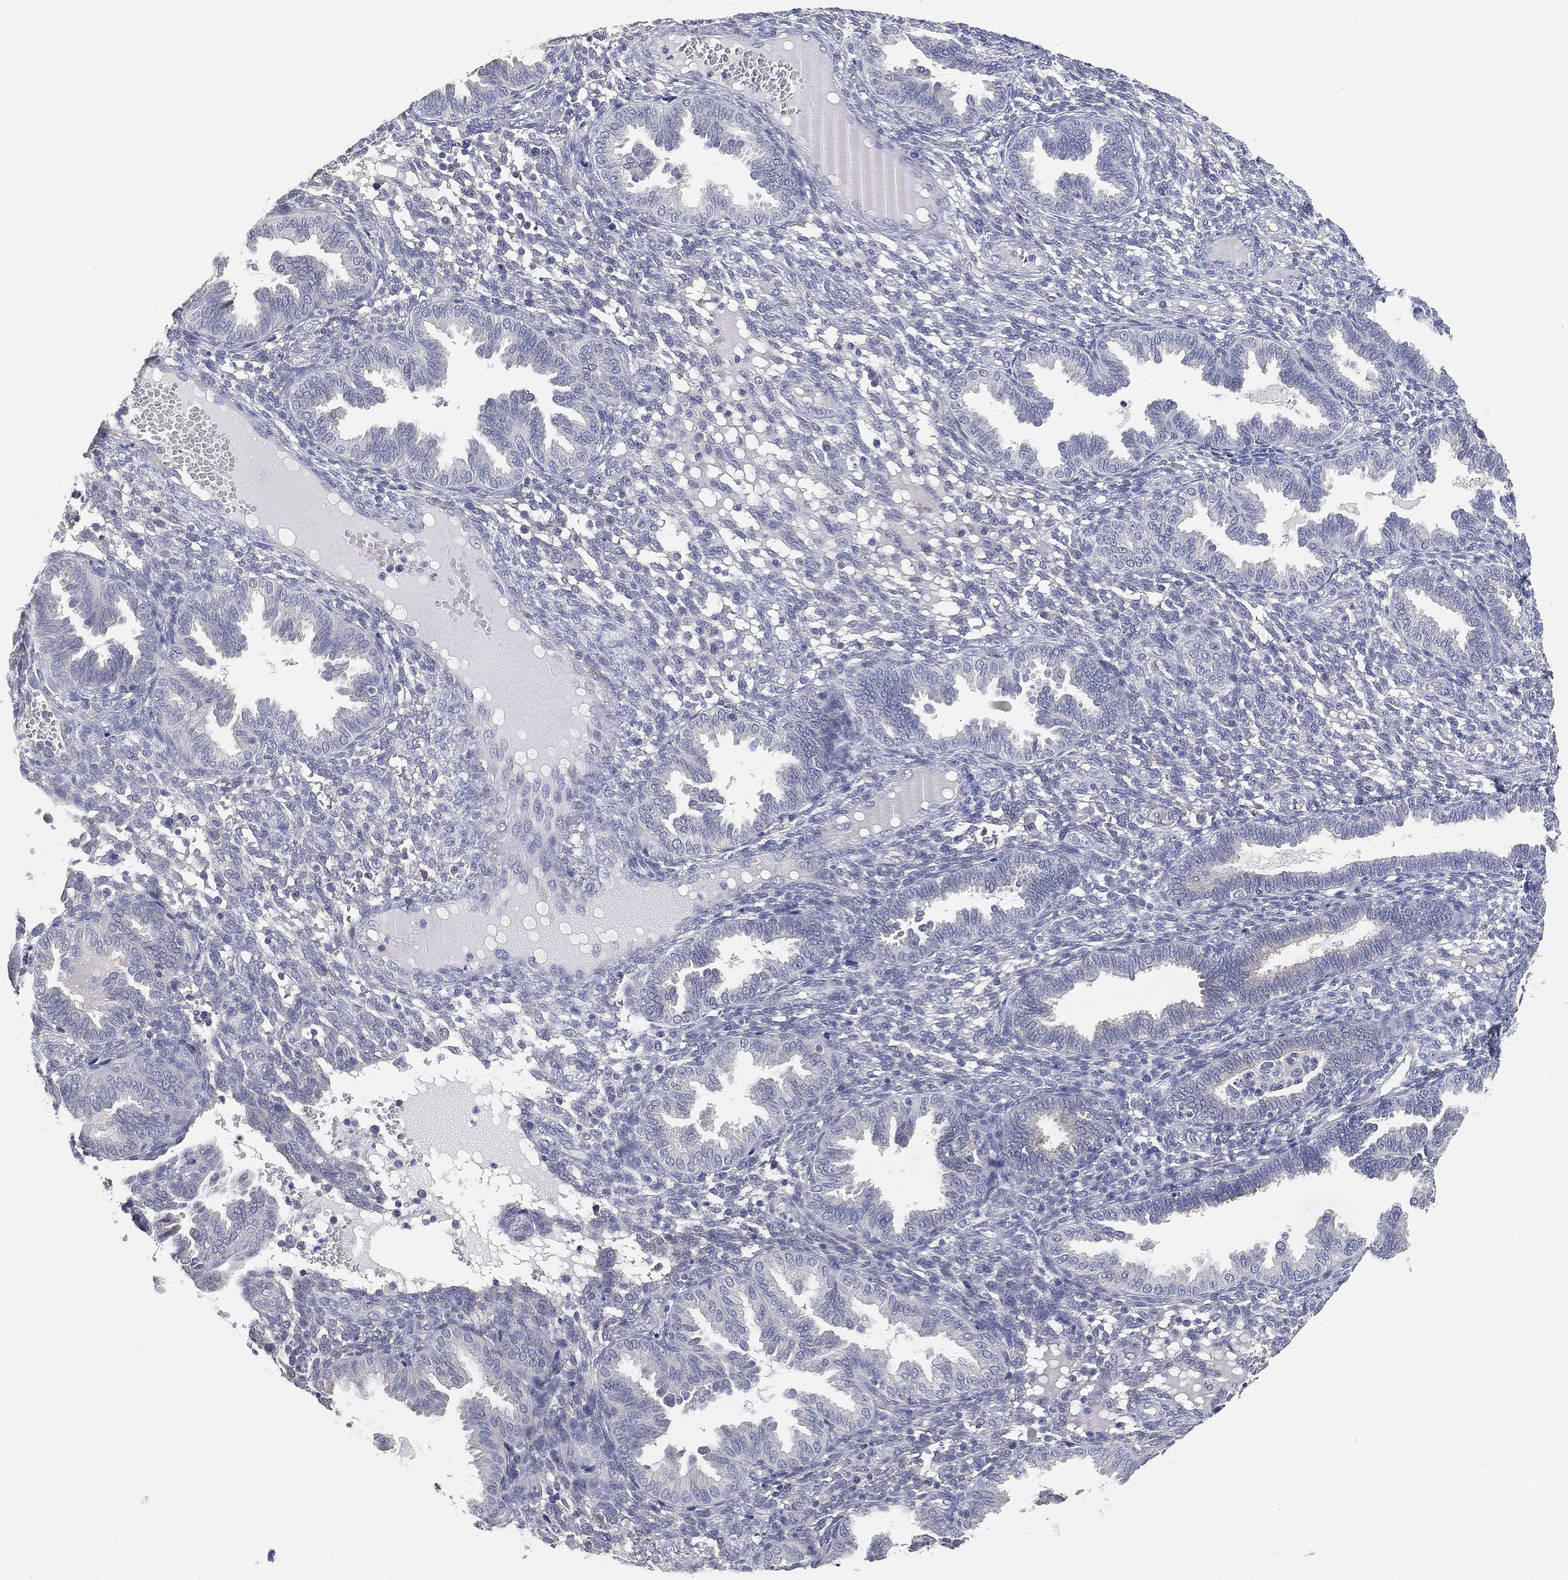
{"staining": {"intensity": "negative", "quantity": "none", "location": "none"}, "tissue": "endometrium", "cell_type": "Cells in endometrial stroma", "image_type": "normal", "snomed": [{"axis": "morphology", "description": "Normal tissue, NOS"}, {"axis": "topography", "description": "Endometrium"}], "caption": "Immunohistochemistry photomicrograph of normal human endometrium stained for a protein (brown), which shows no expression in cells in endometrial stroma. The staining is performed using DAB (3,3'-diaminobenzidine) brown chromogen with nuclei counter-stained in using hematoxylin.", "gene": "GPR61", "patient": {"sex": "female", "age": 42}}